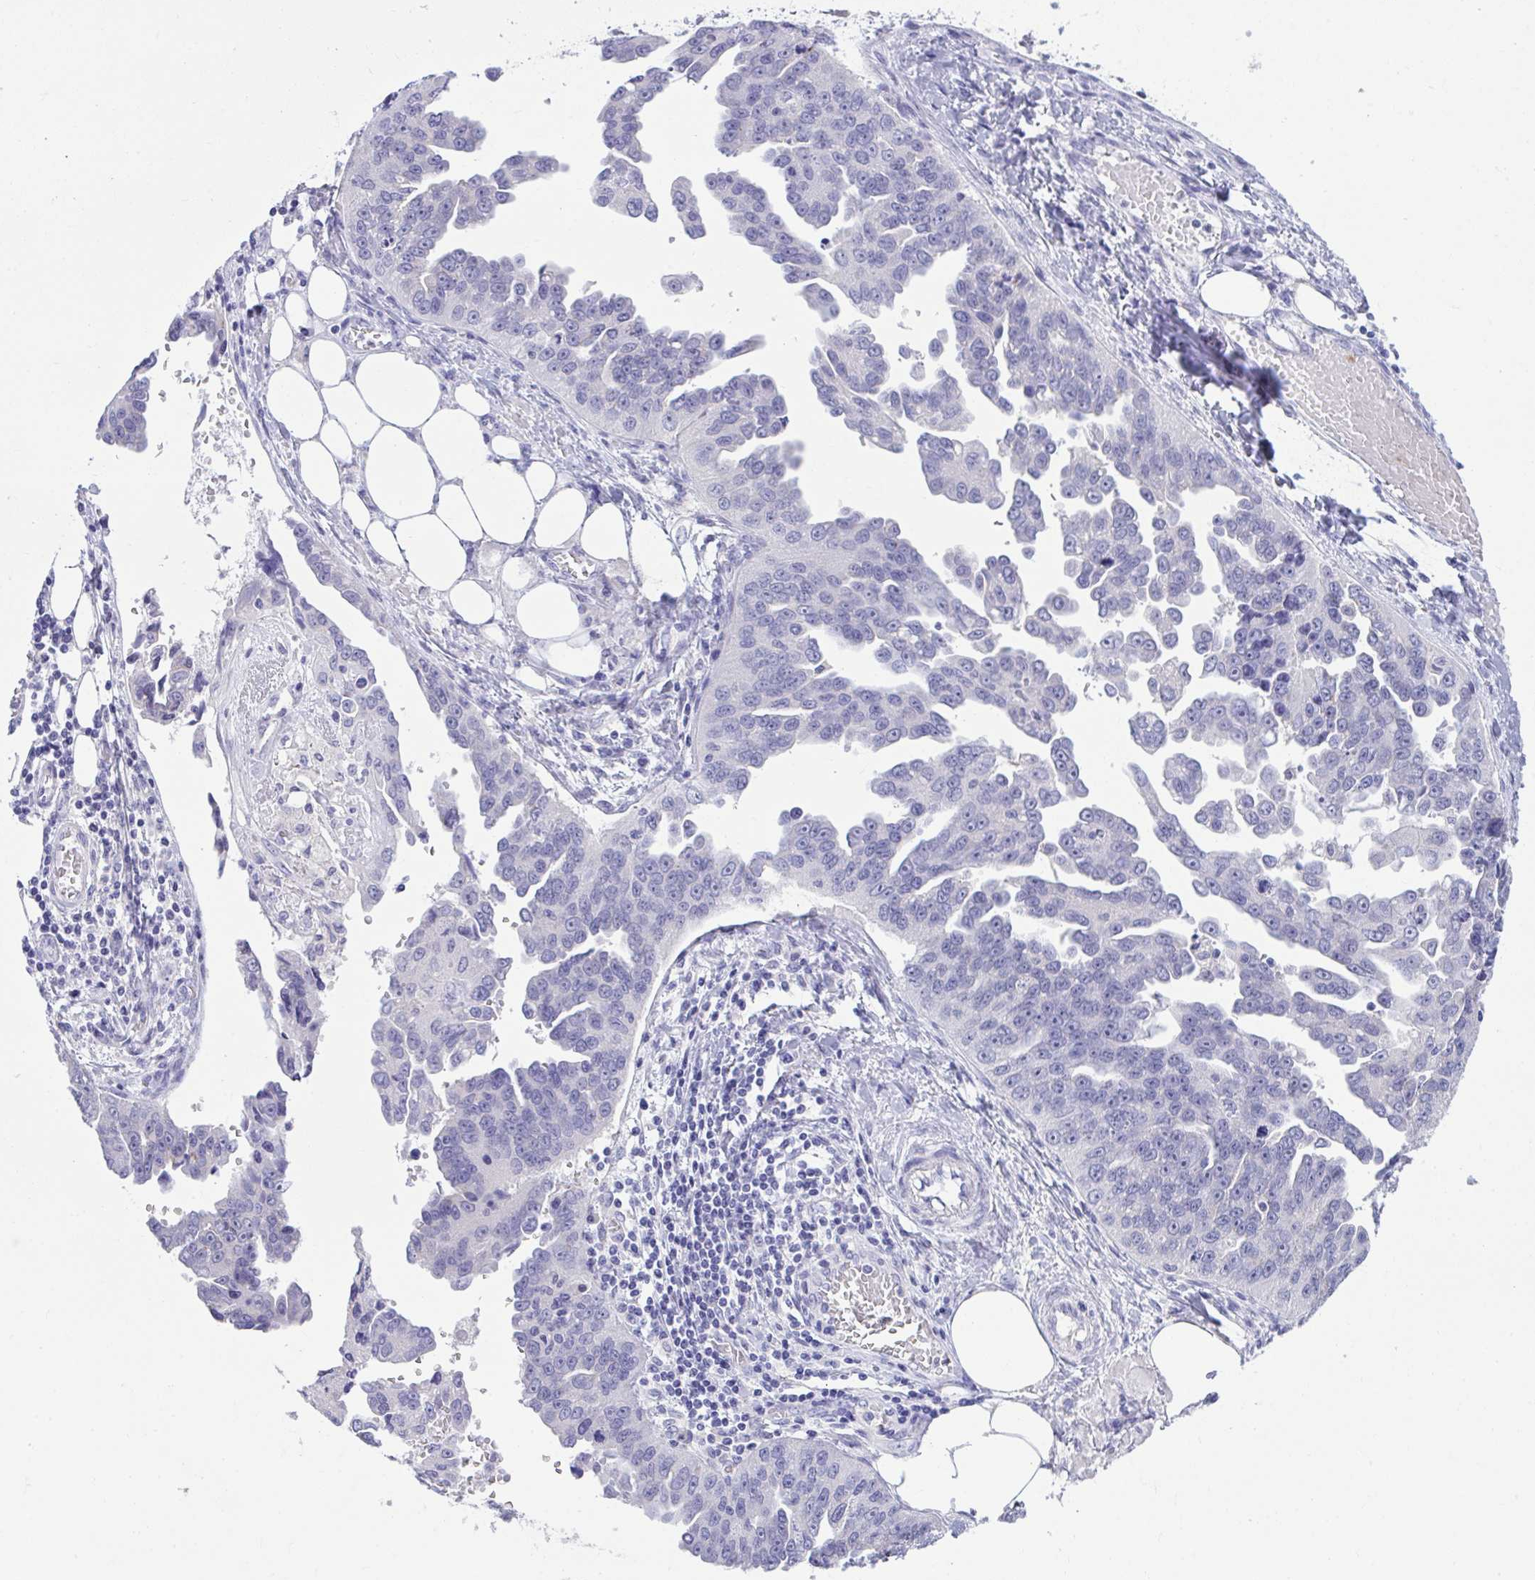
{"staining": {"intensity": "negative", "quantity": "none", "location": "none"}, "tissue": "ovarian cancer", "cell_type": "Tumor cells", "image_type": "cancer", "snomed": [{"axis": "morphology", "description": "Cystadenocarcinoma, serous, NOS"}, {"axis": "topography", "description": "Ovary"}], "caption": "Ovarian cancer (serous cystadenocarcinoma) was stained to show a protein in brown. There is no significant staining in tumor cells.", "gene": "PLEKHH1", "patient": {"sex": "female", "age": 75}}